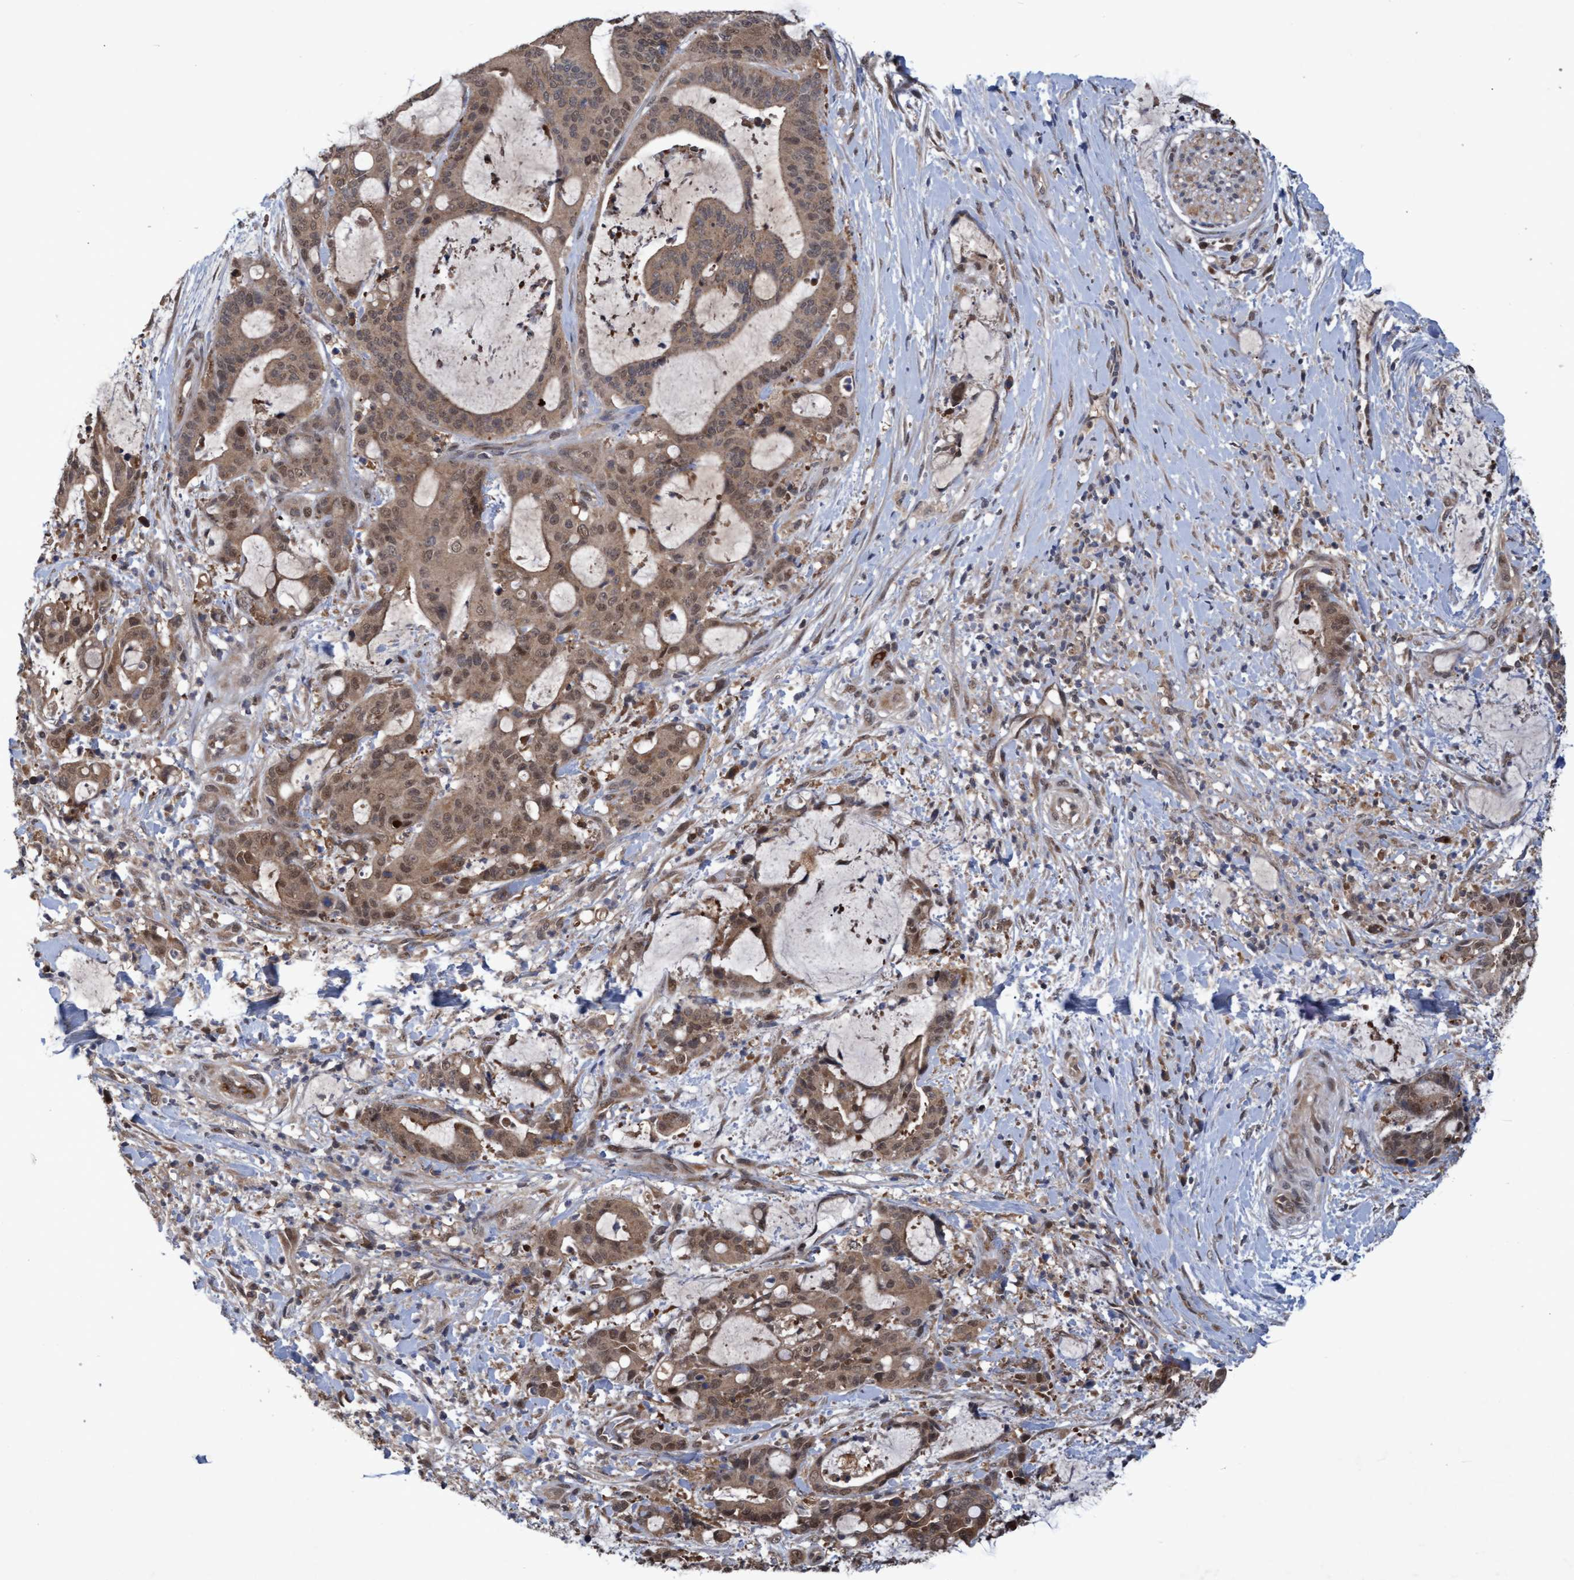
{"staining": {"intensity": "moderate", "quantity": "25%-75%", "location": "cytoplasmic/membranous,nuclear"}, "tissue": "liver cancer", "cell_type": "Tumor cells", "image_type": "cancer", "snomed": [{"axis": "morphology", "description": "Normal tissue, NOS"}, {"axis": "morphology", "description": "Cholangiocarcinoma"}, {"axis": "topography", "description": "Liver"}, {"axis": "topography", "description": "Peripheral nerve tissue"}], "caption": "Protein staining exhibits moderate cytoplasmic/membranous and nuclear positivity in approximately 25%-75% of tumor cells in liver cancer.", "gene": "PSMB6", "patient": {"sex": "female", "age": 73}}